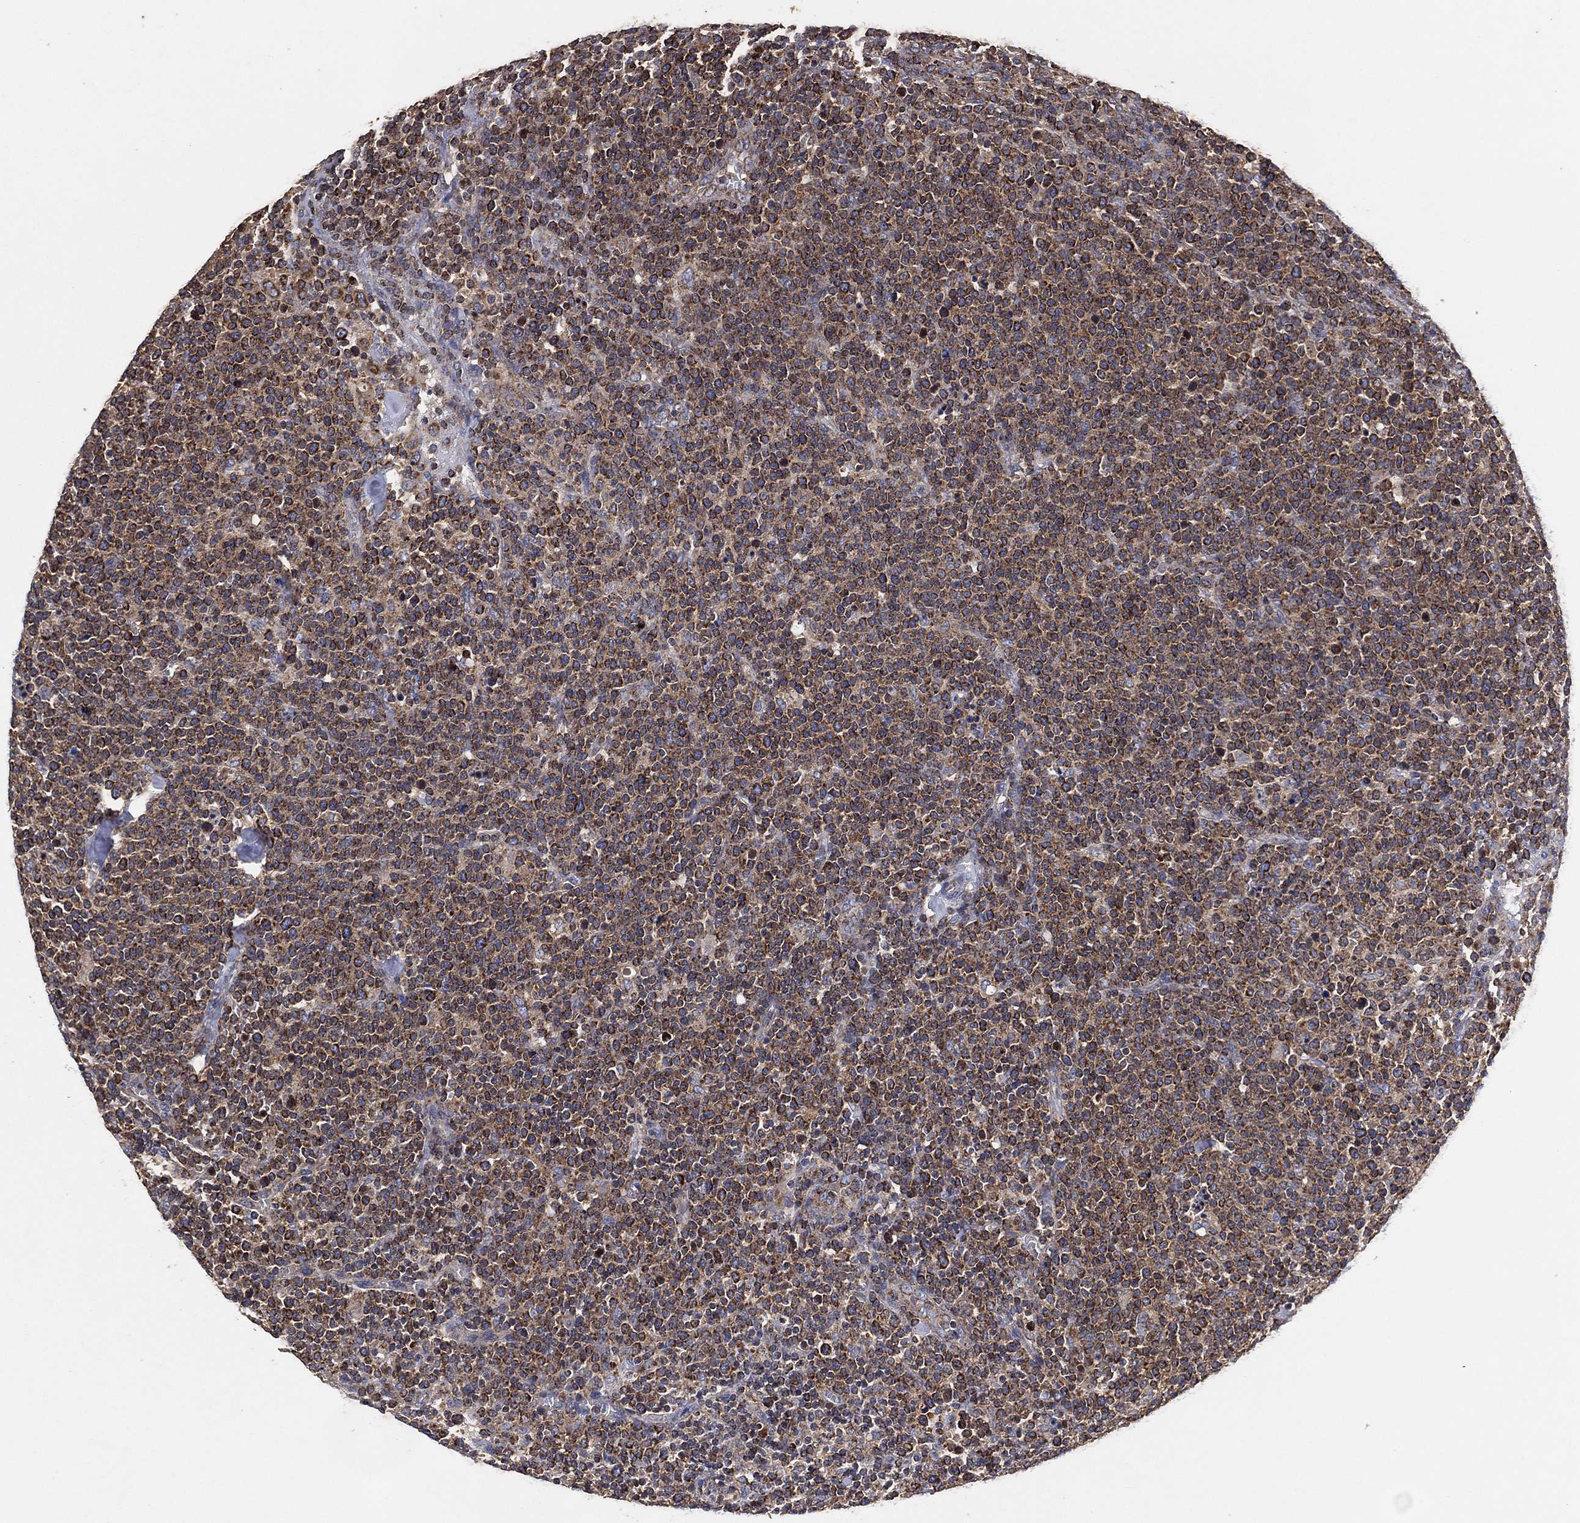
{"staining": {"intensity": "strong", "quantity": "<25%", "location": "cytoplasmic/membranous"}, "tissue": "lymphoma", "cell_type": "Tumor cells", "image_type": "cancer", "snomed": [{"axis": "morphology", "description": "Malignant lymphoma, non-Hodgkin's type, High grade"}, {"axis": "topography", "description": "Lymph node"}], "caption": "Immunohistochemistry of human high-grade malignant lymphoma, non-Hodgkin's type reveals medium levels of strong cytoplasmic/membranous positivity in approximately <25% of tumor cells.", "gene": "LIMD1", "patient": {"sex": "male", "age": 61}}